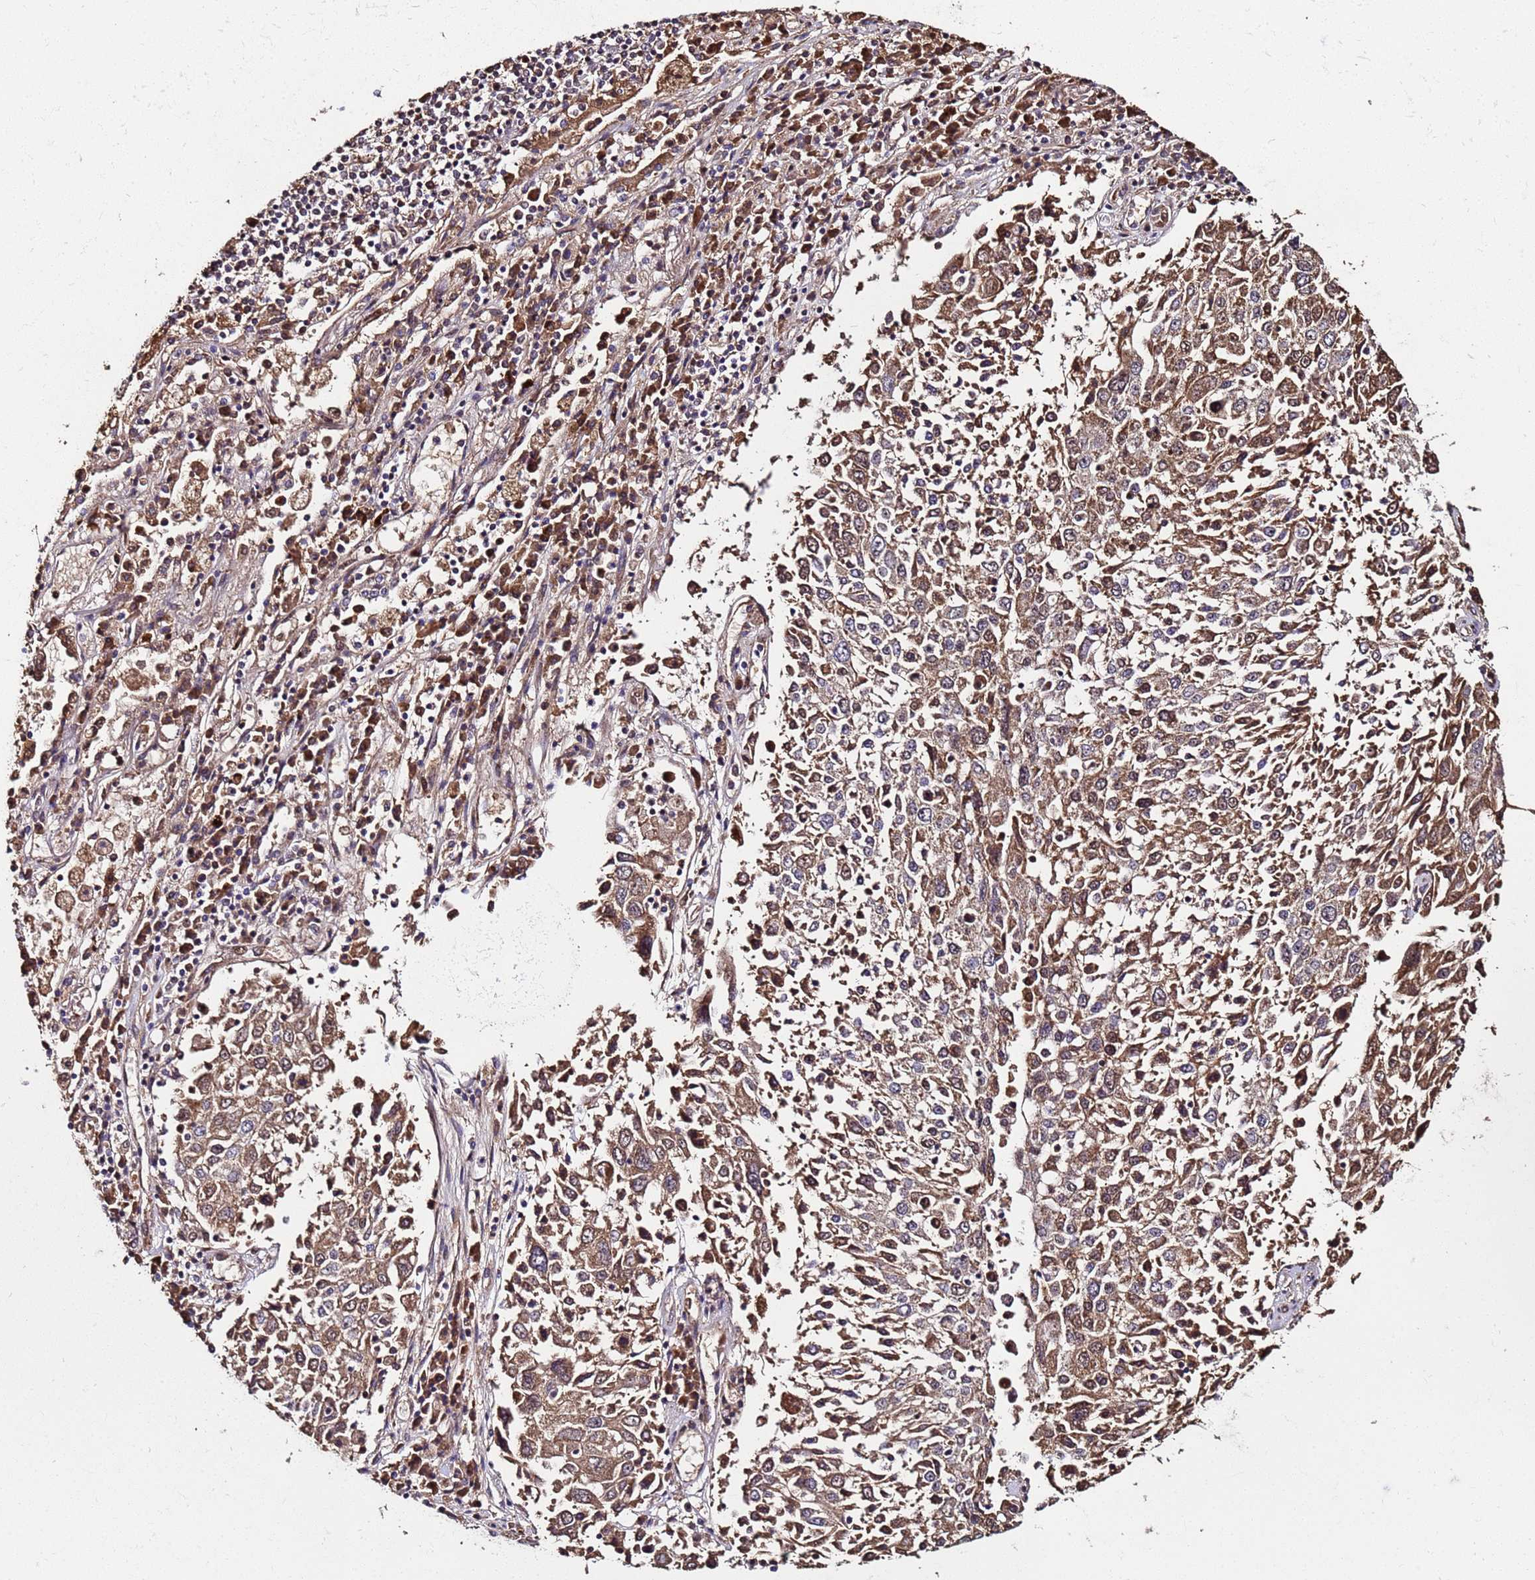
{"staining": {"intensity": "moderate", "quantity": ">75%", "location": "cytoplasmic/membranous"}, "tissue": "lung cancer", "cell_type": "Tumor cells", "image_type": "cancer", "snomed": [{"axis": "morphology", "description": "Squamous cell carcinoma, NOS"}, {"axis": "topography", "description": "Lung"}], "caption": "An image showing moderate cytoplasmic/membranous positivity in approximately >75% of tumor cells in squamous cell carcinoma (lung), as visualized by brown immunohistochemical staining.", "gene": "WNK4", "patient": {"sex": "male", "age": 65}}